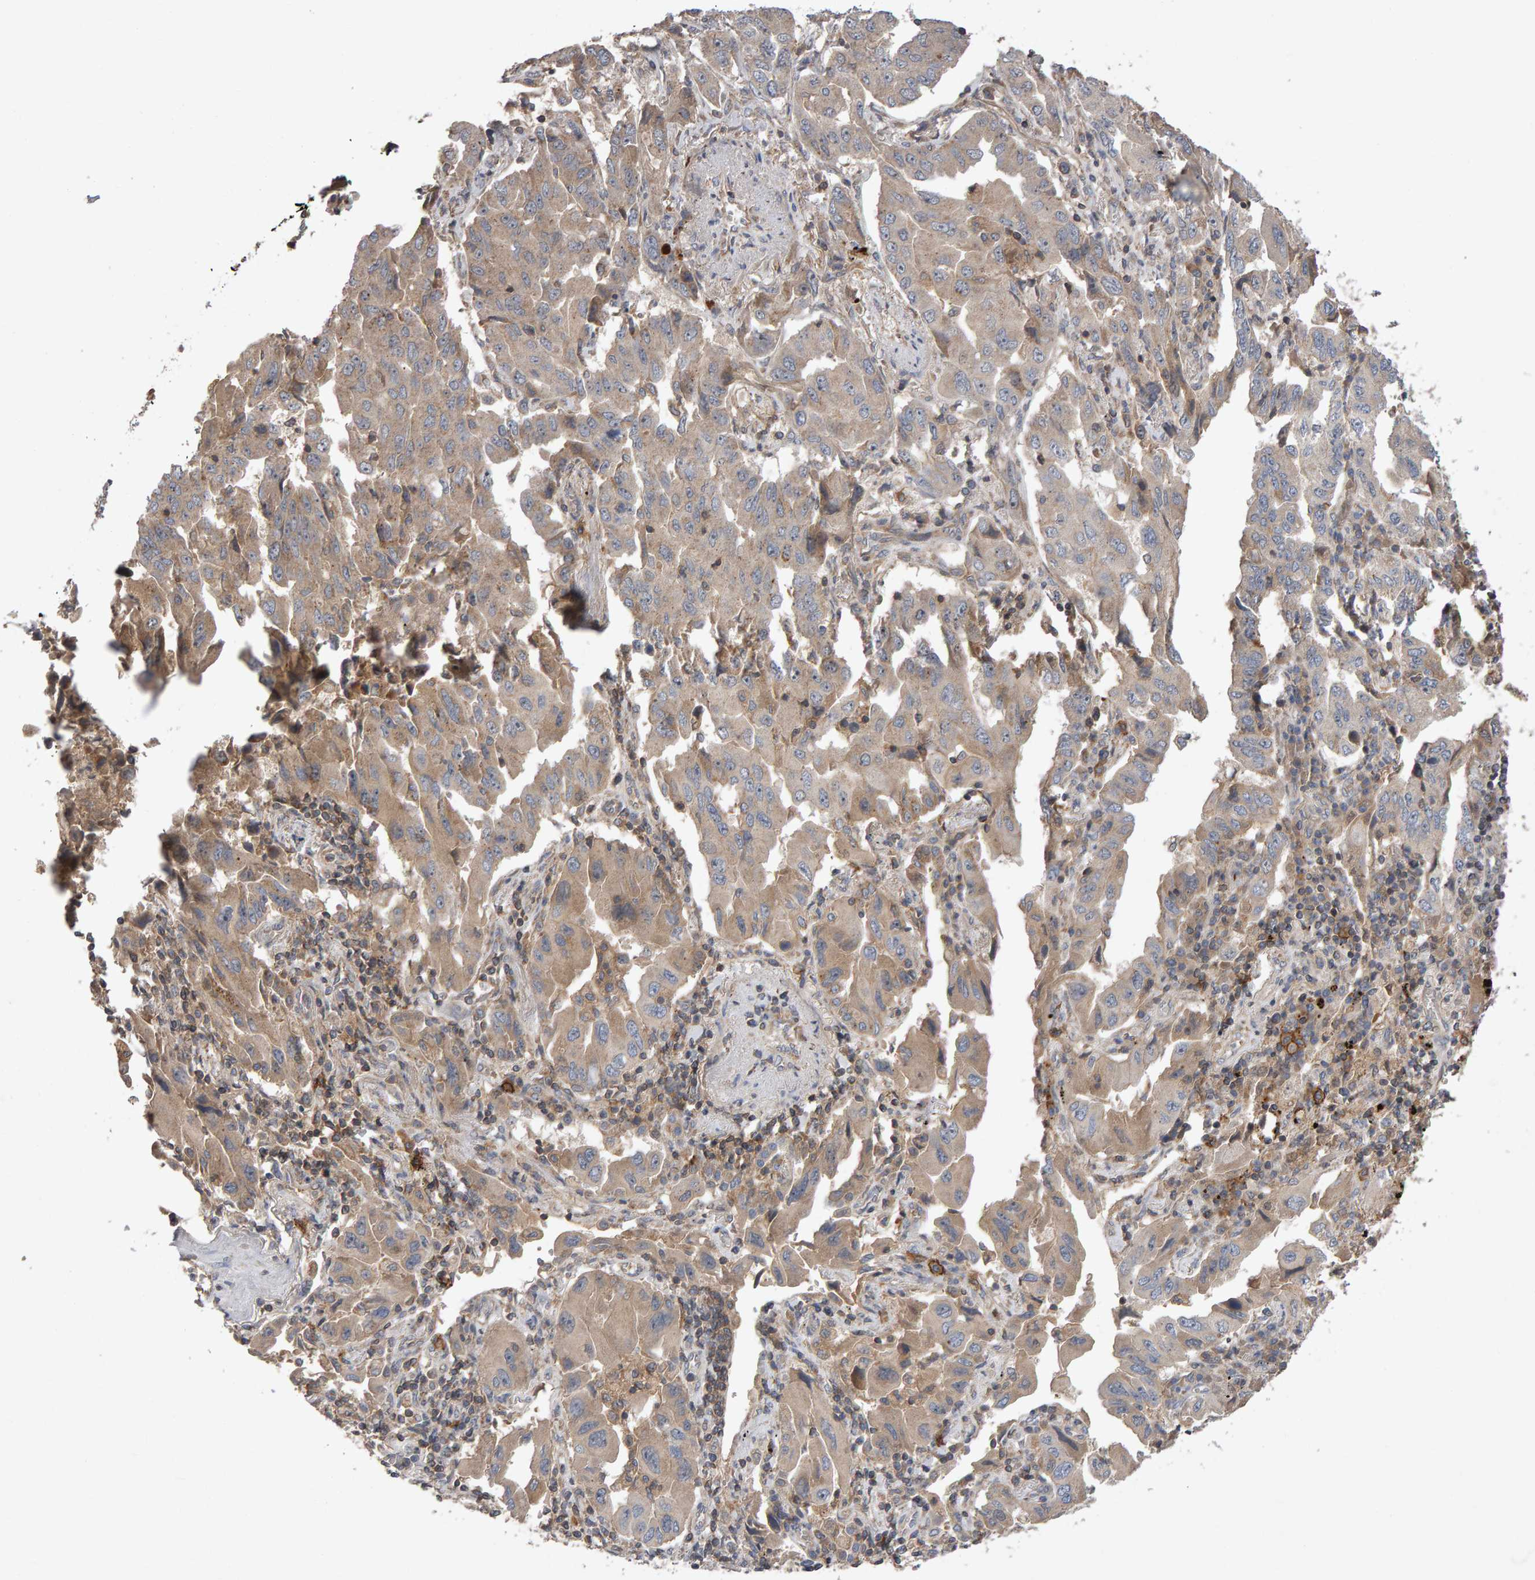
{"staining": {"intensity": "weak", "quantity": ">75%", "location": "cytoplasmic/membranous"}, "tissue": "lung cancer", "cell_type": "Tumor cells", "image_type": "cancer", "snomed": [{"axis": "morphology", "description": "Adenocarcinoma, NOS"}, {"axis": "topography", "description": "Lung"}], "caption": "The image demonstrates immunohistochemical staining of lung cancer. There is weak cytoplasmic/membranous positivity is appreciated in approximately >75% of tumor cells.", "gene": "PGS1", "patient": {"sex": "female", "age": 65}}